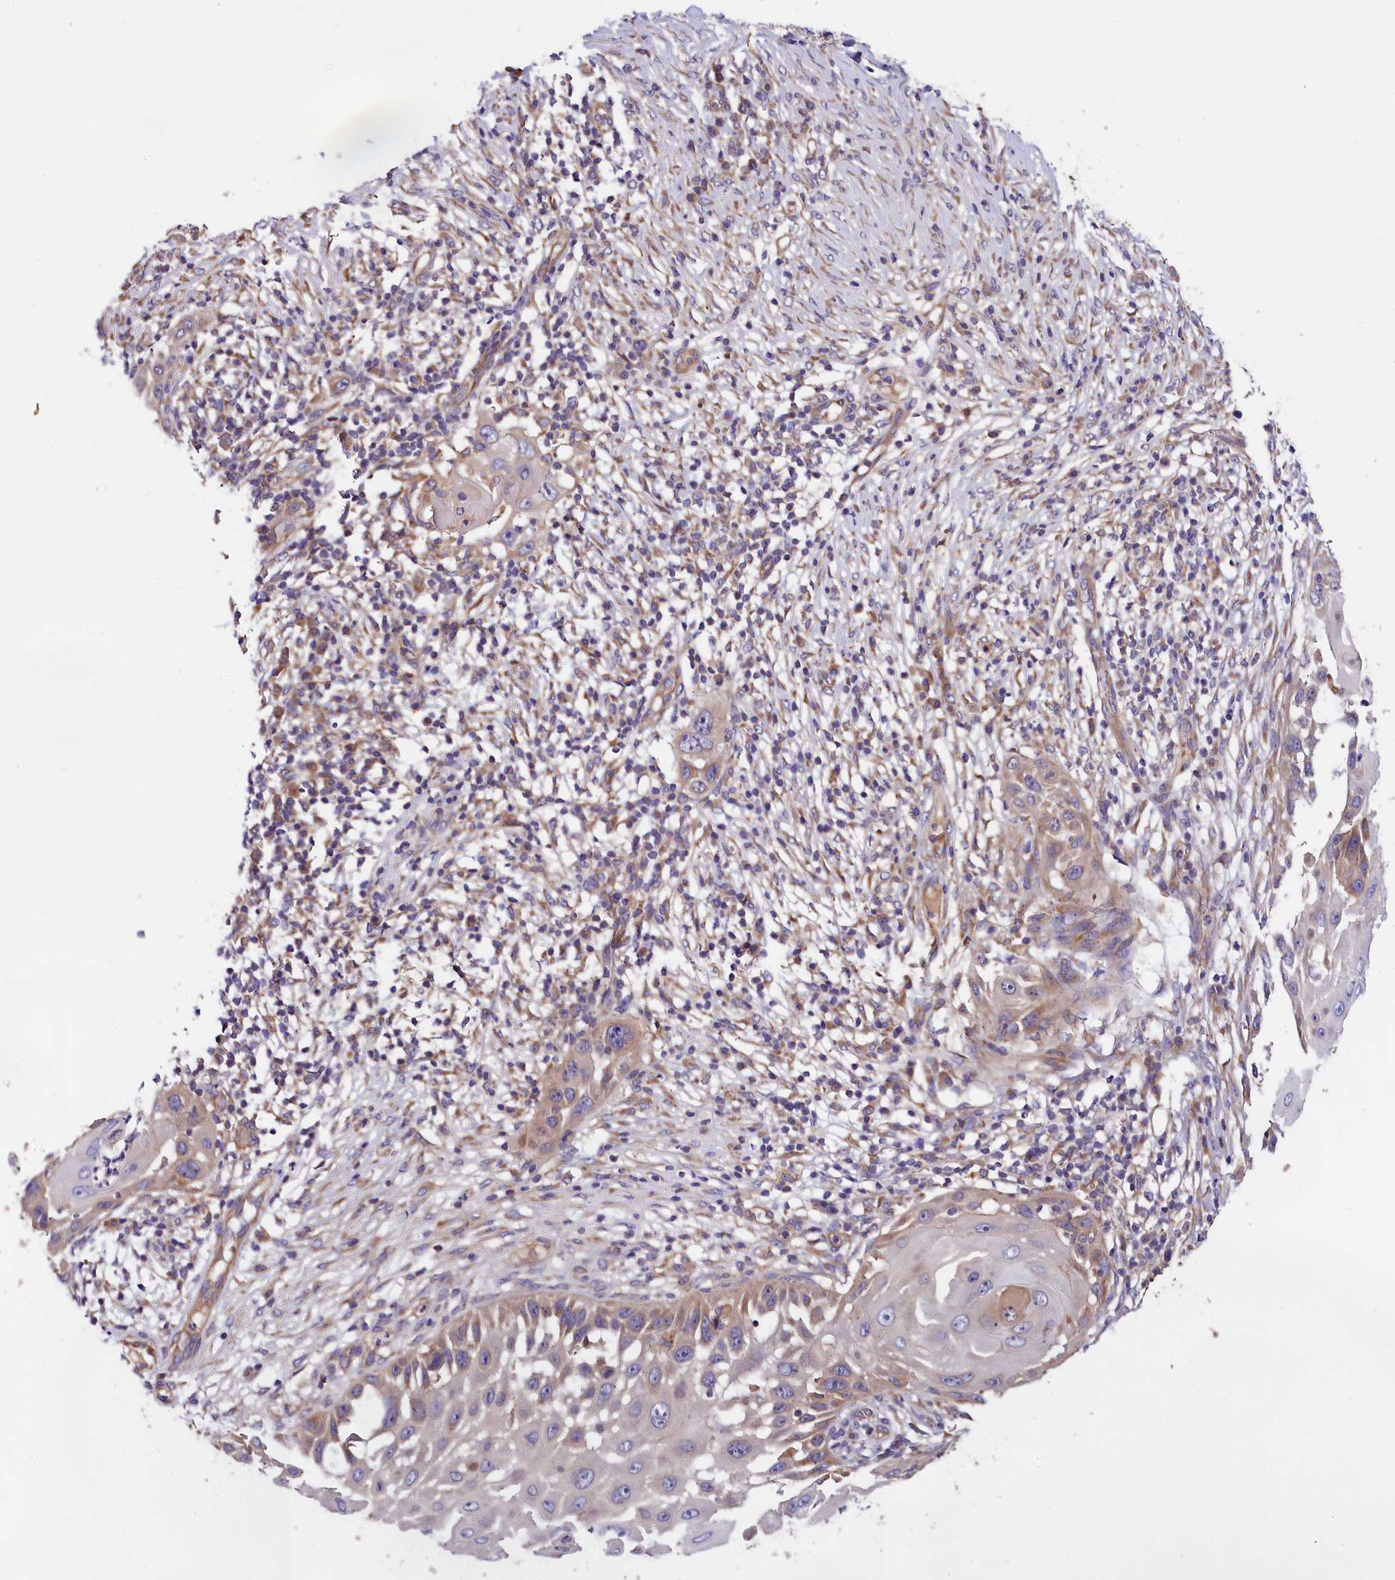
{"staining": {"intensity": "weak", "quantity": "<25%", "location": "cytoplasmic/membranous"}, "tissue": "skin cancer", "cell_type": "Tumor cells", "image_type": "cancer", "snomed": [{"axis": "morphology", "description": "Squamous cell carcinoma, NOS"}, {"axis": "topography", "description": "Skin"}], "caption": "This photomicrograph is of skin cancer (squamous cell carcinoma) stained with immunohistochemistry to label a protein in brown with the nuclei are counter-stained blue. There is no staining in tumor cells. (DAB (3,3'-diaminobenzidine) immunohistochemistry (IHC) visualized using brightfield microscopy, high magnification).", "gene": "SPG11", "patient": {"sex": "female", "age": 44}}